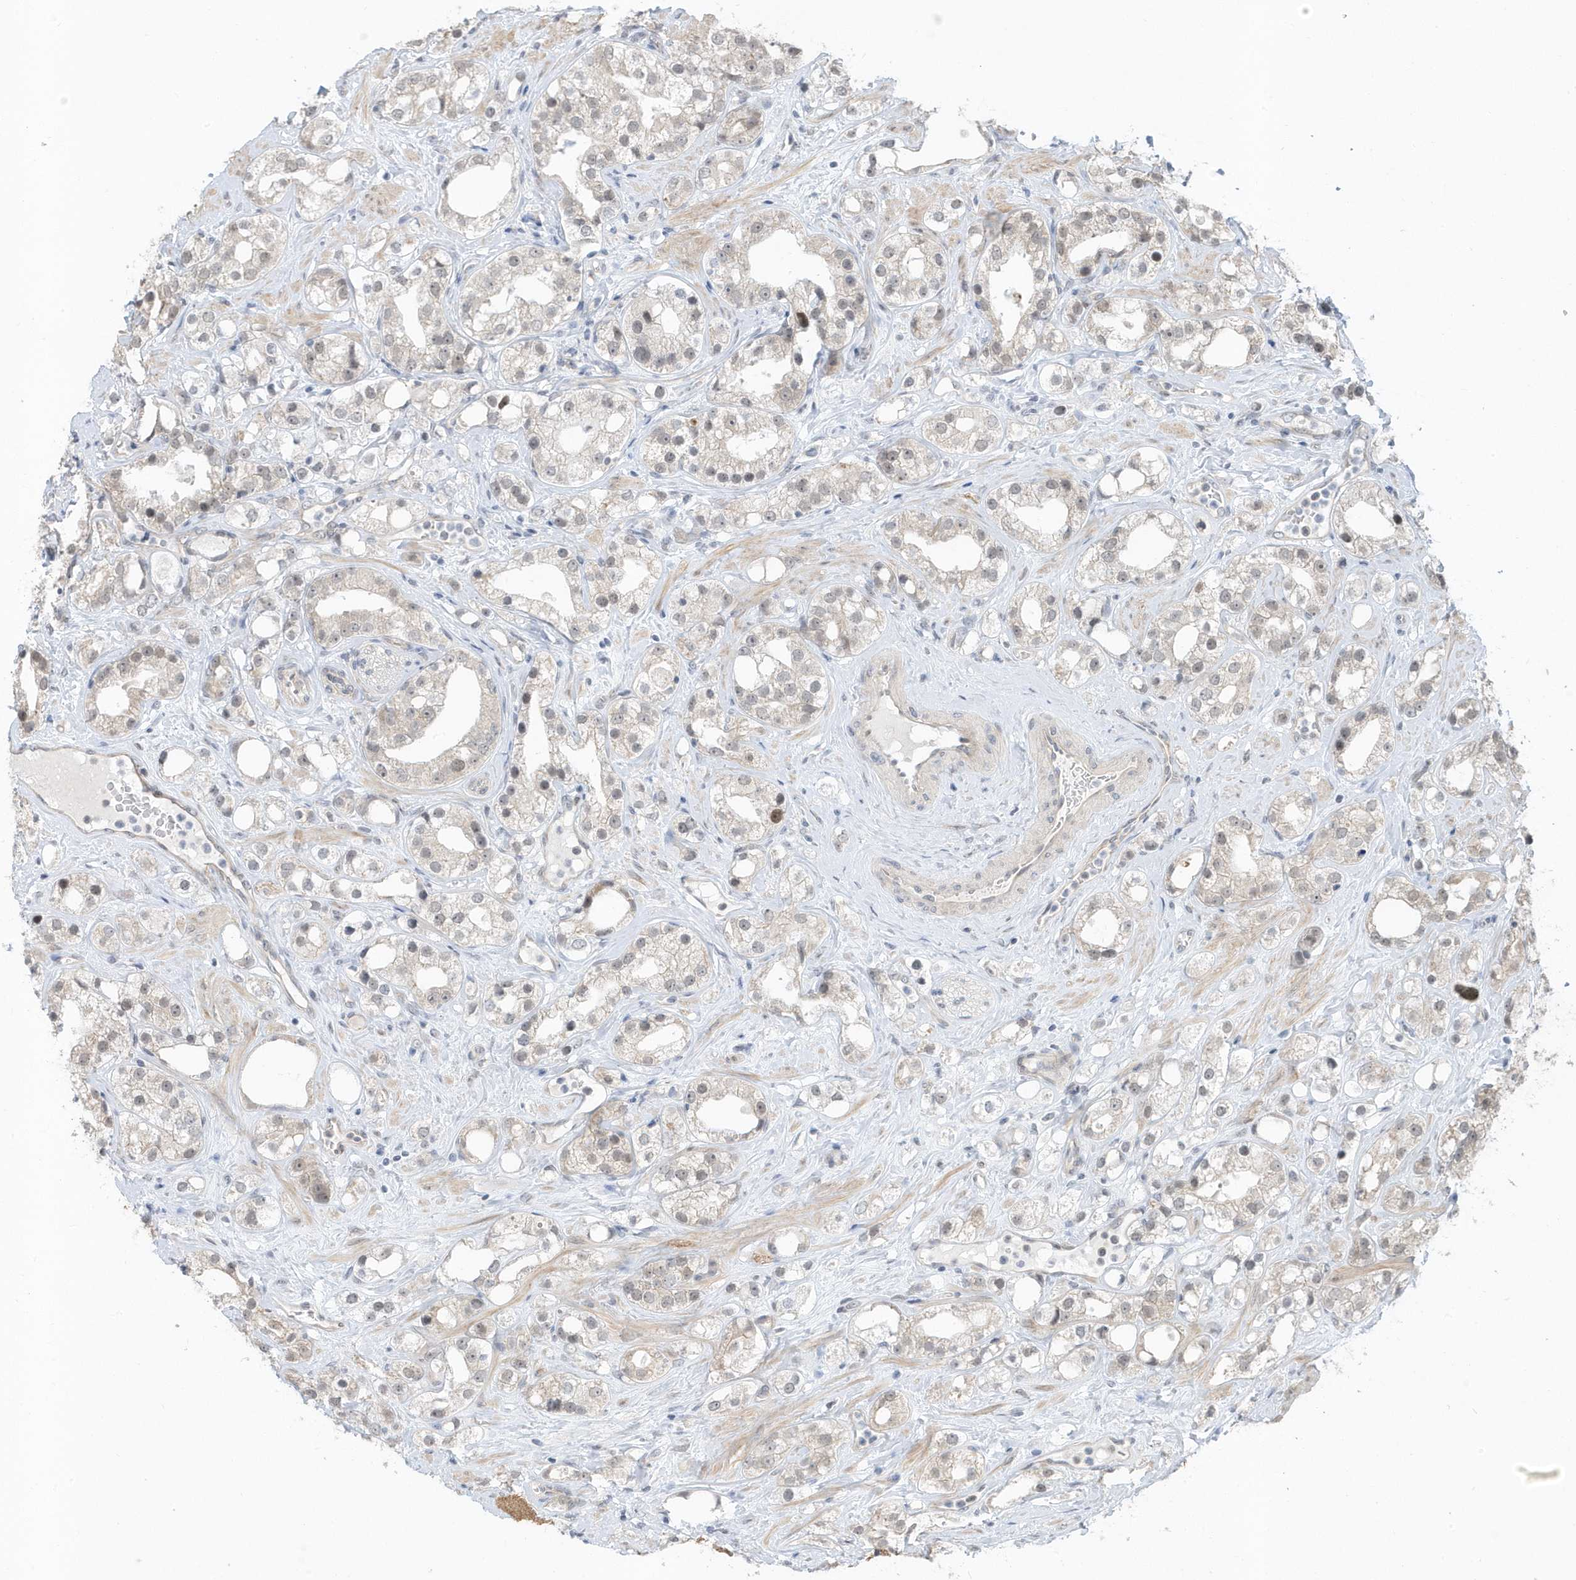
{"staining": {"intensity": "weak", "quantity": "<25%", "location": "cytoplasmic/membranous"}, "tissue": "prostate cancer", "cell_type": "Tumor cells", "image_type": "cancer", "snomed": [{"axis": "morphology", "description": "Adenocarcinoma, NOS"}, {"axis": "topography", "description": "Prostate"}], "caption": "This histopathology image is of prostate cancer (adenocarcinoma) stained with immunohistochemistry (IHC) to label a protein in brown with the nuclei are counter-stained blue. There is no positivity in tumor cells.", "gene": "USP53", "patient": {"sex": "male", "age": 79}}